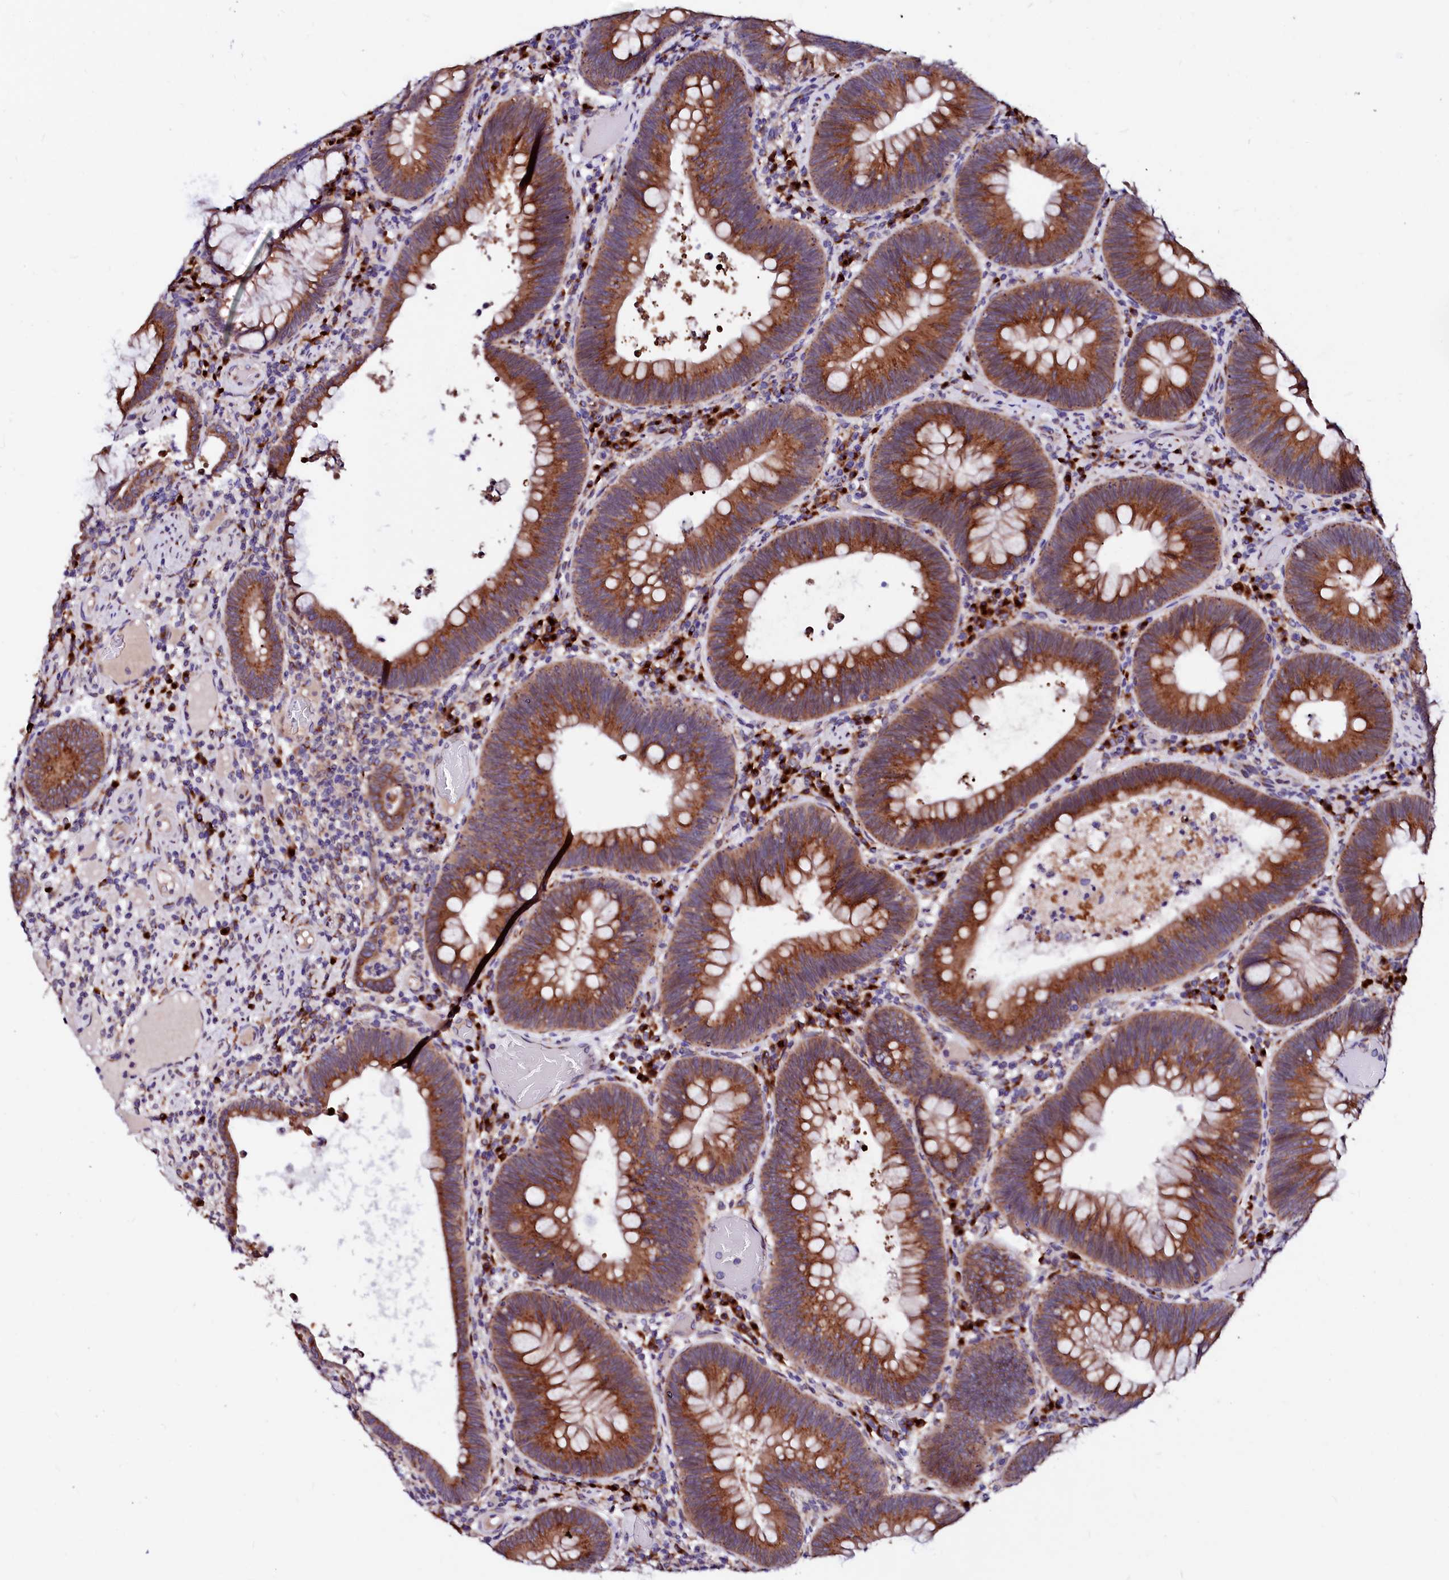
{"staining": {"intensity": "strong", "quantity": ">75%", "location": "cytoplasmic/membranous"}, "tissue": "colorectal cancer", "cell_type": "Tumor cells", "image_type": "cancer", "snomed": [{"axis": "morphology", "description": "Adenocarcinoma, NOS"}, {"axis": "topography", "description": "Rectum"}], "caption": "There is high levels of strong cytoplasmic/membranous expression in tumor cells of colorectal adenocarcinoma, as demonstrated by immunohistochemical staining (brown color).", "gene": "LMAN1", "patient": {"sex": "female", "age": 75}}